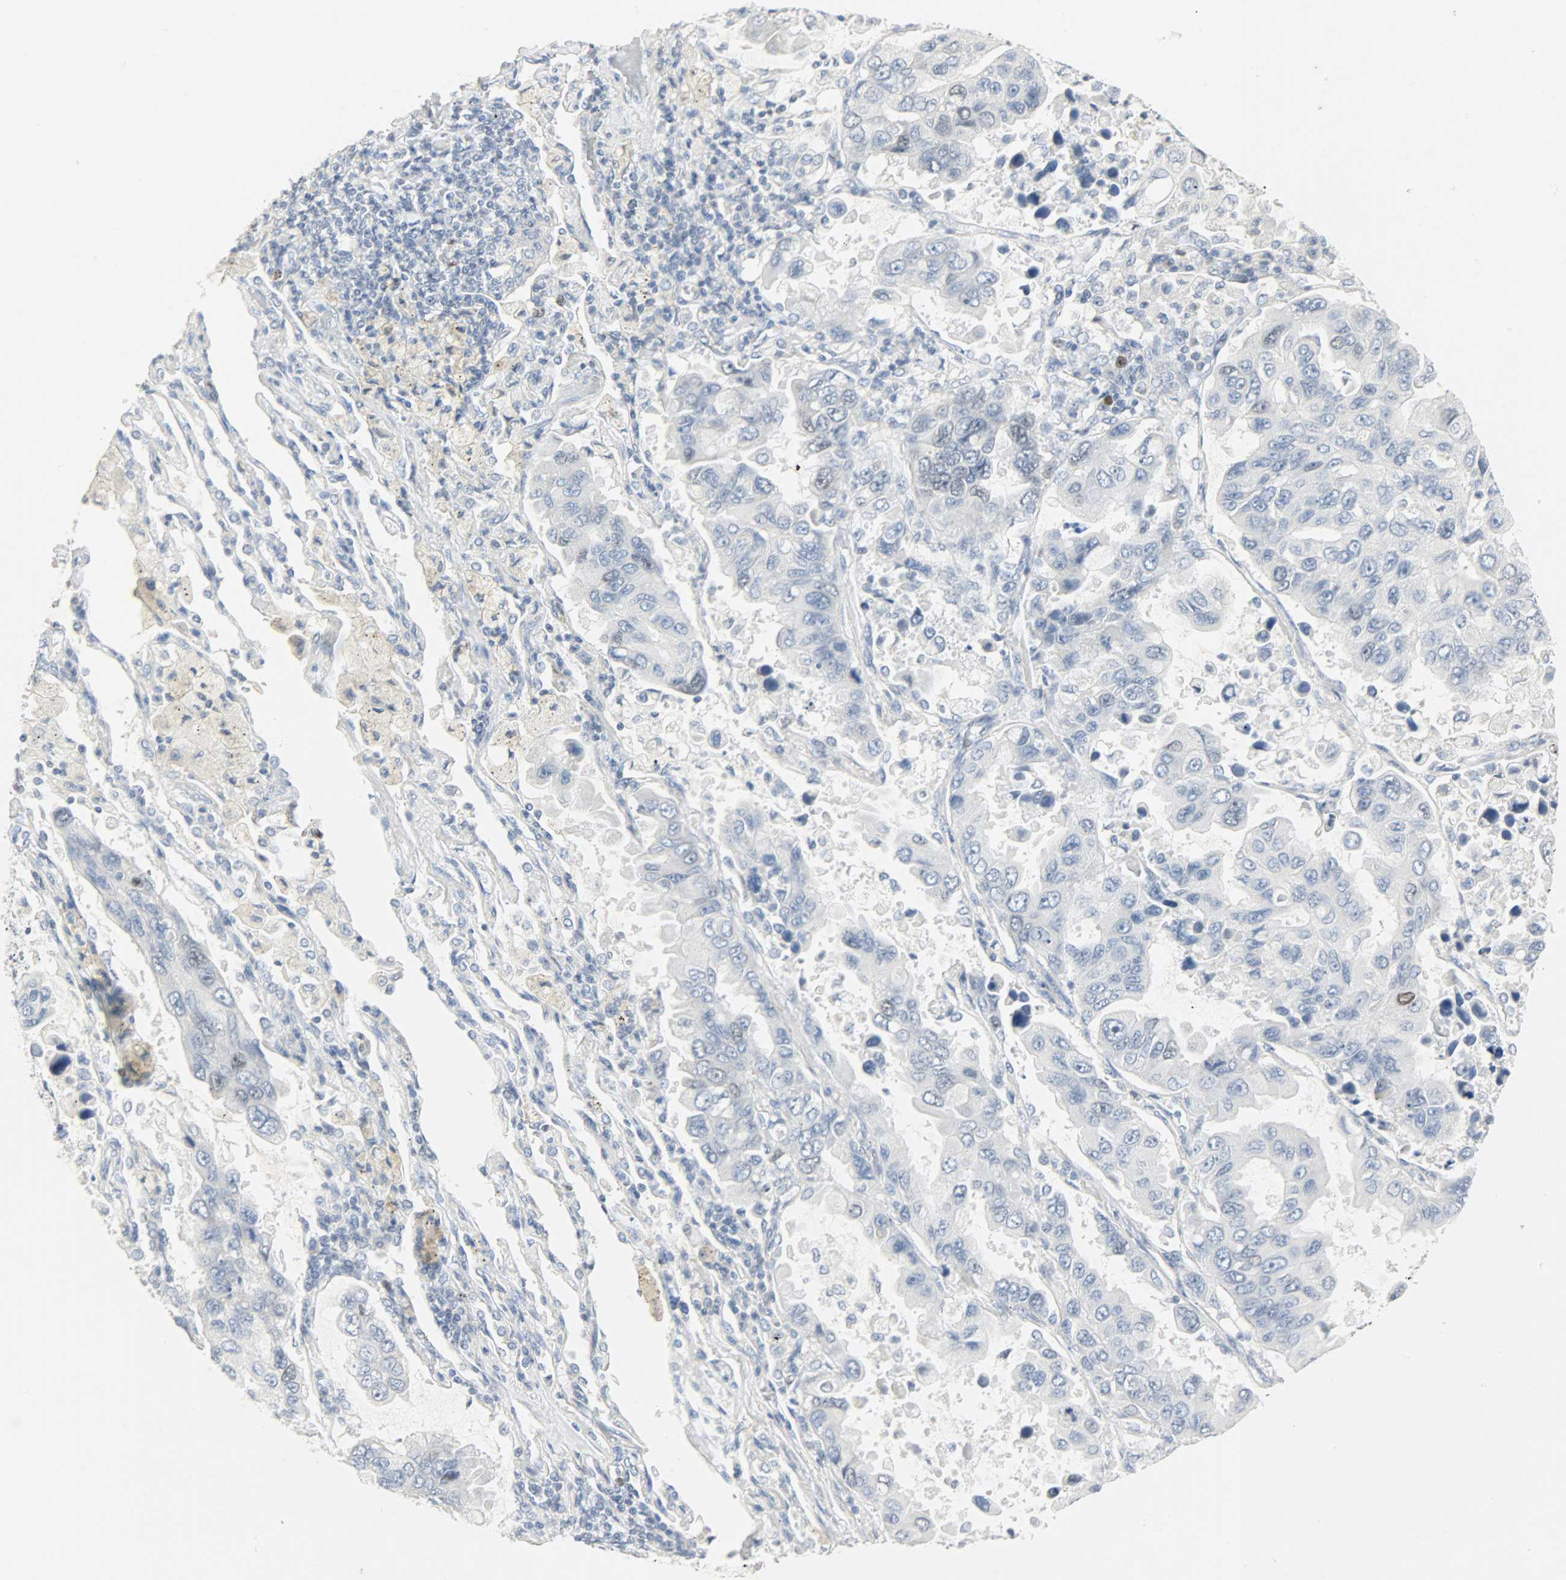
{"staining": {"intensity": "negative", "quantity": "none", "location": "none"}, "tissue": "lung cancer", "cell_type": "Tumor cells", "image_type": "cancer", "snomed": [{"axis": "morphology", "description": "Adenocarcinoma, NOS"}, {"axis": "topography", "description": "Lung"}], "caption": "Lung adenocarcinoma stained for a protein using IHC displays no expression tumor cells.", "gene": "HELLS", "patient": {"sex": "male", "age": 64}}